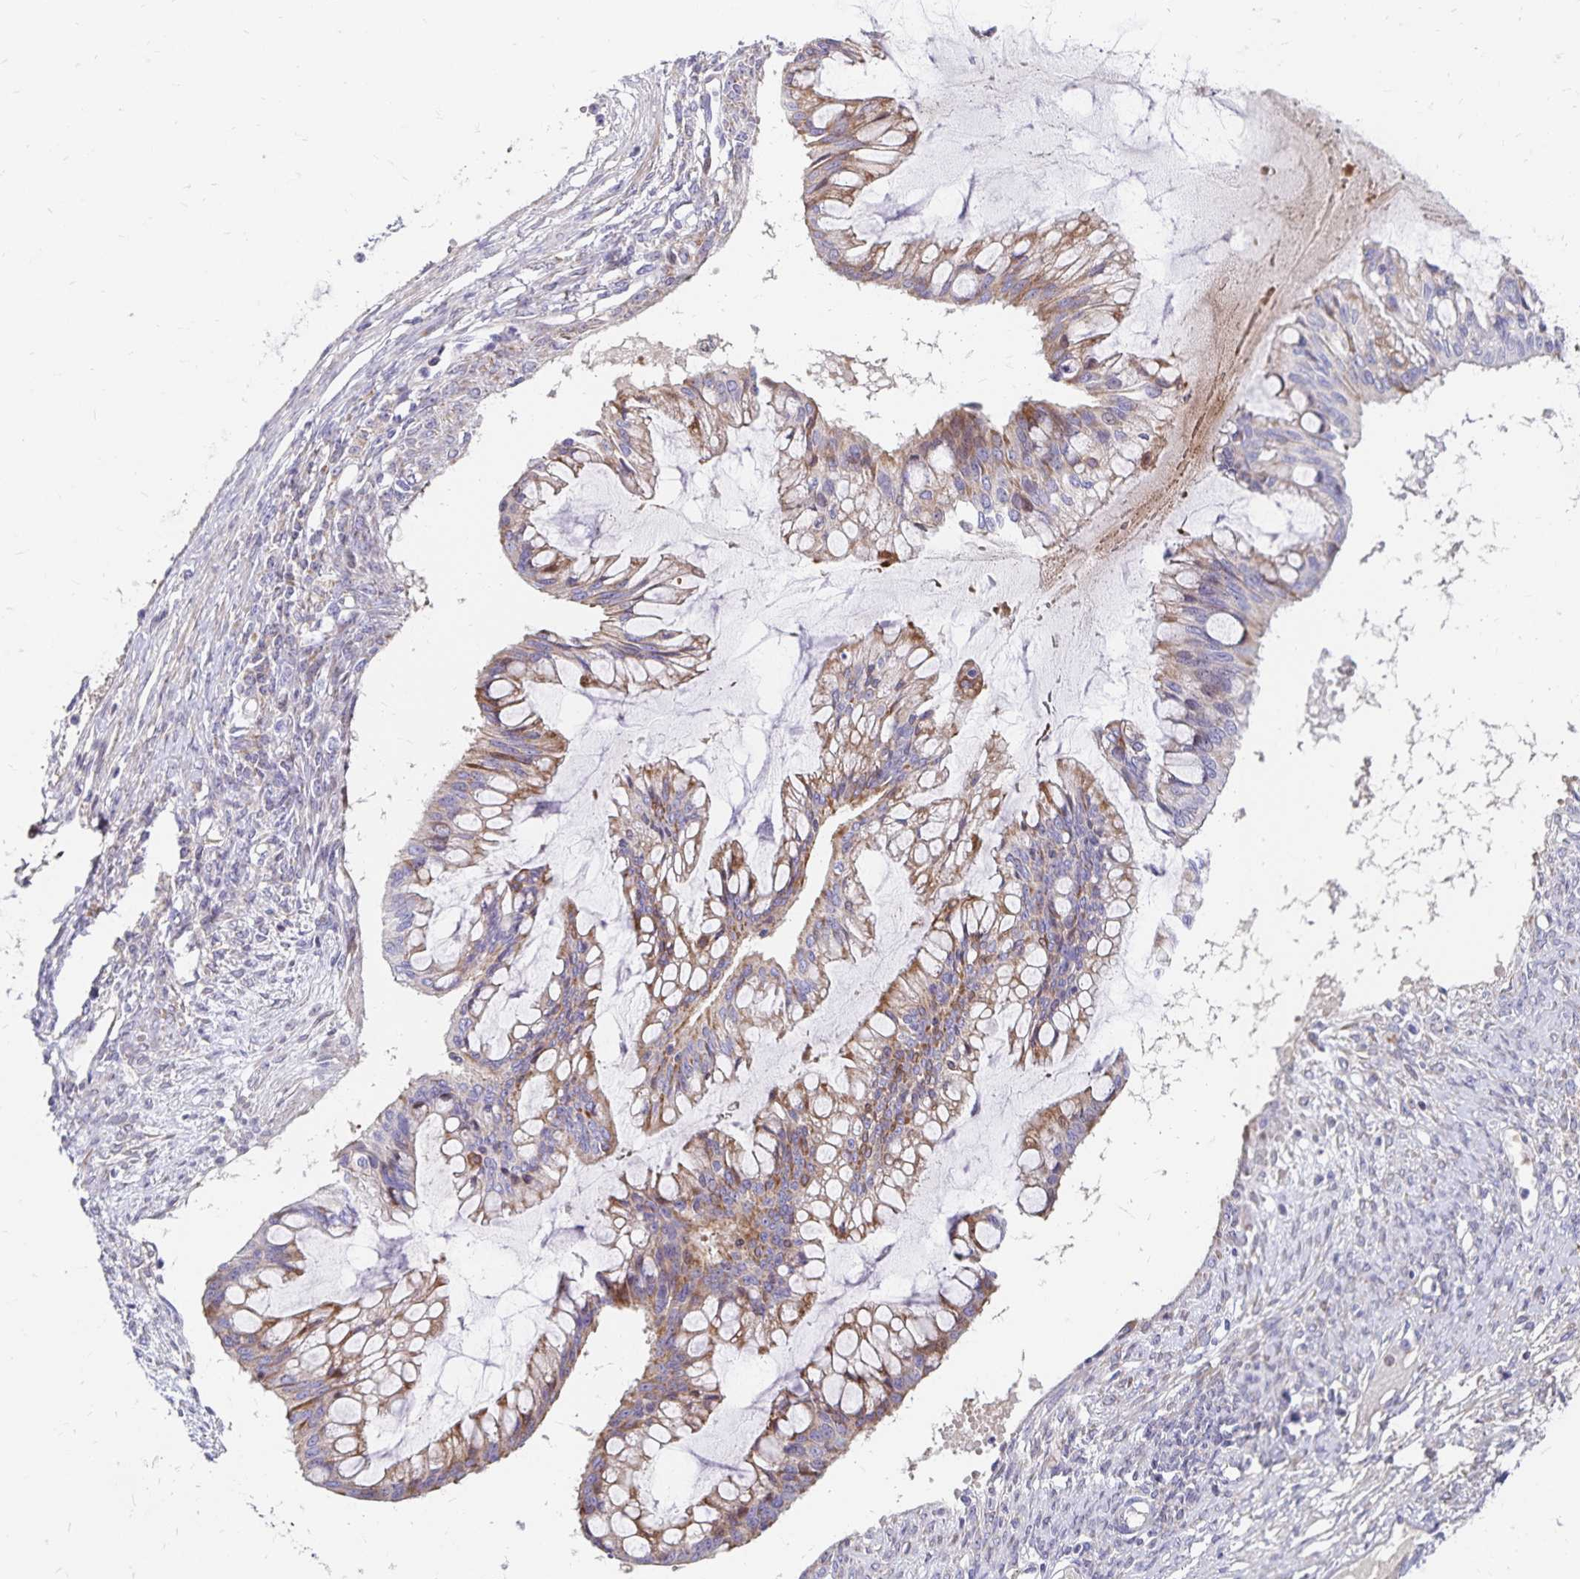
{"staining": {"intensity": "moderate", "quantity": "25%-75%", "location": "cytoplasmic/membranous"}, "tissue": "ovarian cancer", "cell_type": "Tumor cells", "image_type": "cancer", "snomed": [{"axis": "morphology", "description": "Cystadenocarcinoma, mucinous, NOS"}, {"axis": "topography", "description": "Ovary"}], "caption": "Protein expression analysis of human mucinous cystadenocarcinoma (ovarian) reveals moderate cytoplasmic/membranous expression in about 25%-75% of tumor cells. The staining is performed using DAB brown chromogen to label protein expression. The nuclei are counter-stained blue using hematoxylin.", "gene": "NECAP1", "patient": {"sex": "female", "age": 73}}